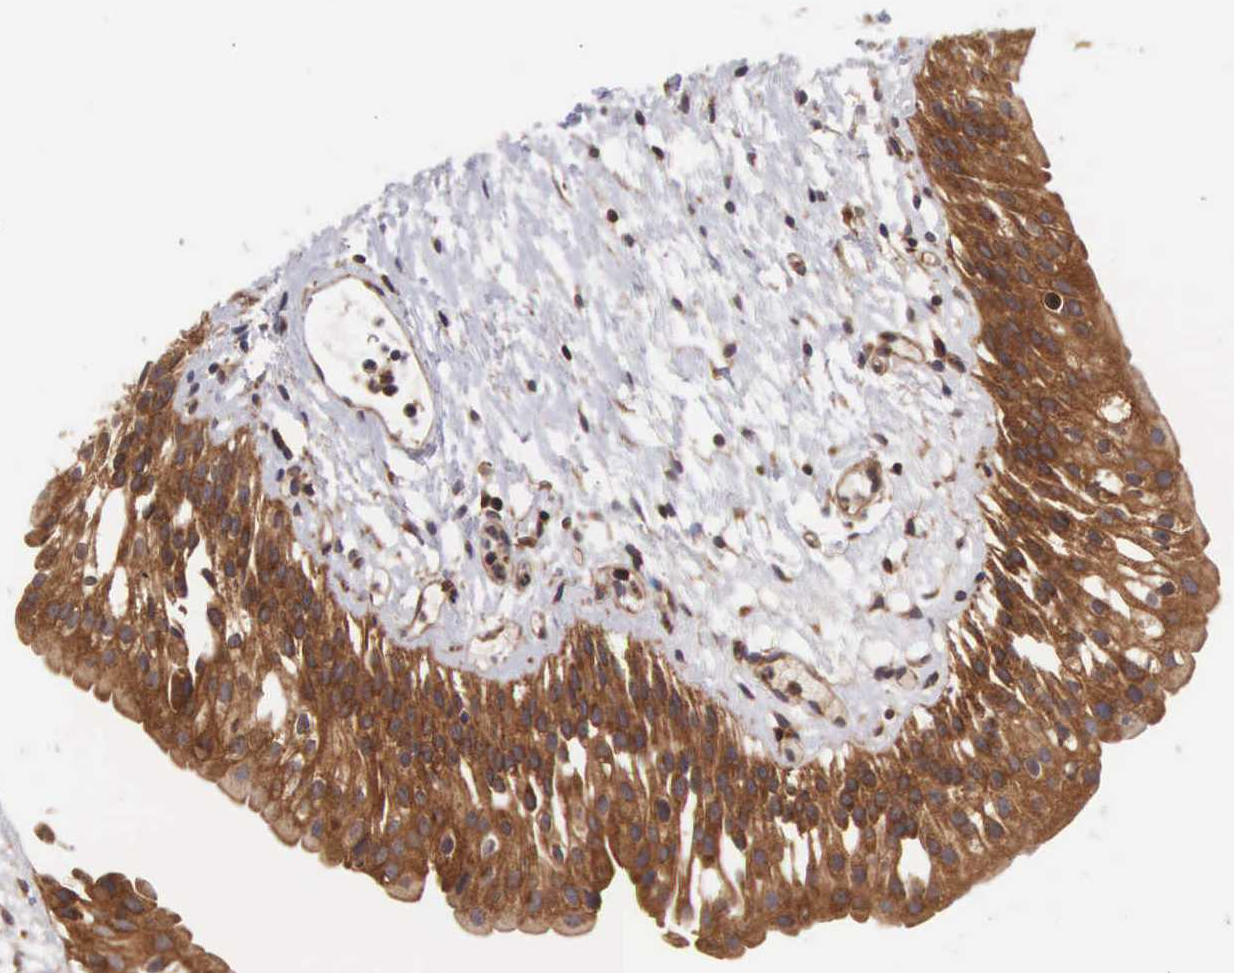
{"staining": {"intensity": "strong", "quantity": ">75%", "location": "cytoplasmic/membranous"}, "tissue": "urinary bladder", "cell_type": "Urothelial cells", "image_type": "normal", "snomed": [{"axis": "morphology", "description": "Normal tissue, NOS"}, {"axis": "topography", "description": "Urinary bladder"}], "caption": "IHC of normal urinary bladder exhibits high levels of strong cytoplasmic/membranous expression in approximately >75% of urothelial cells.", "gene": "DHRS1", "patient": {"sex": "male", "age": 48}}